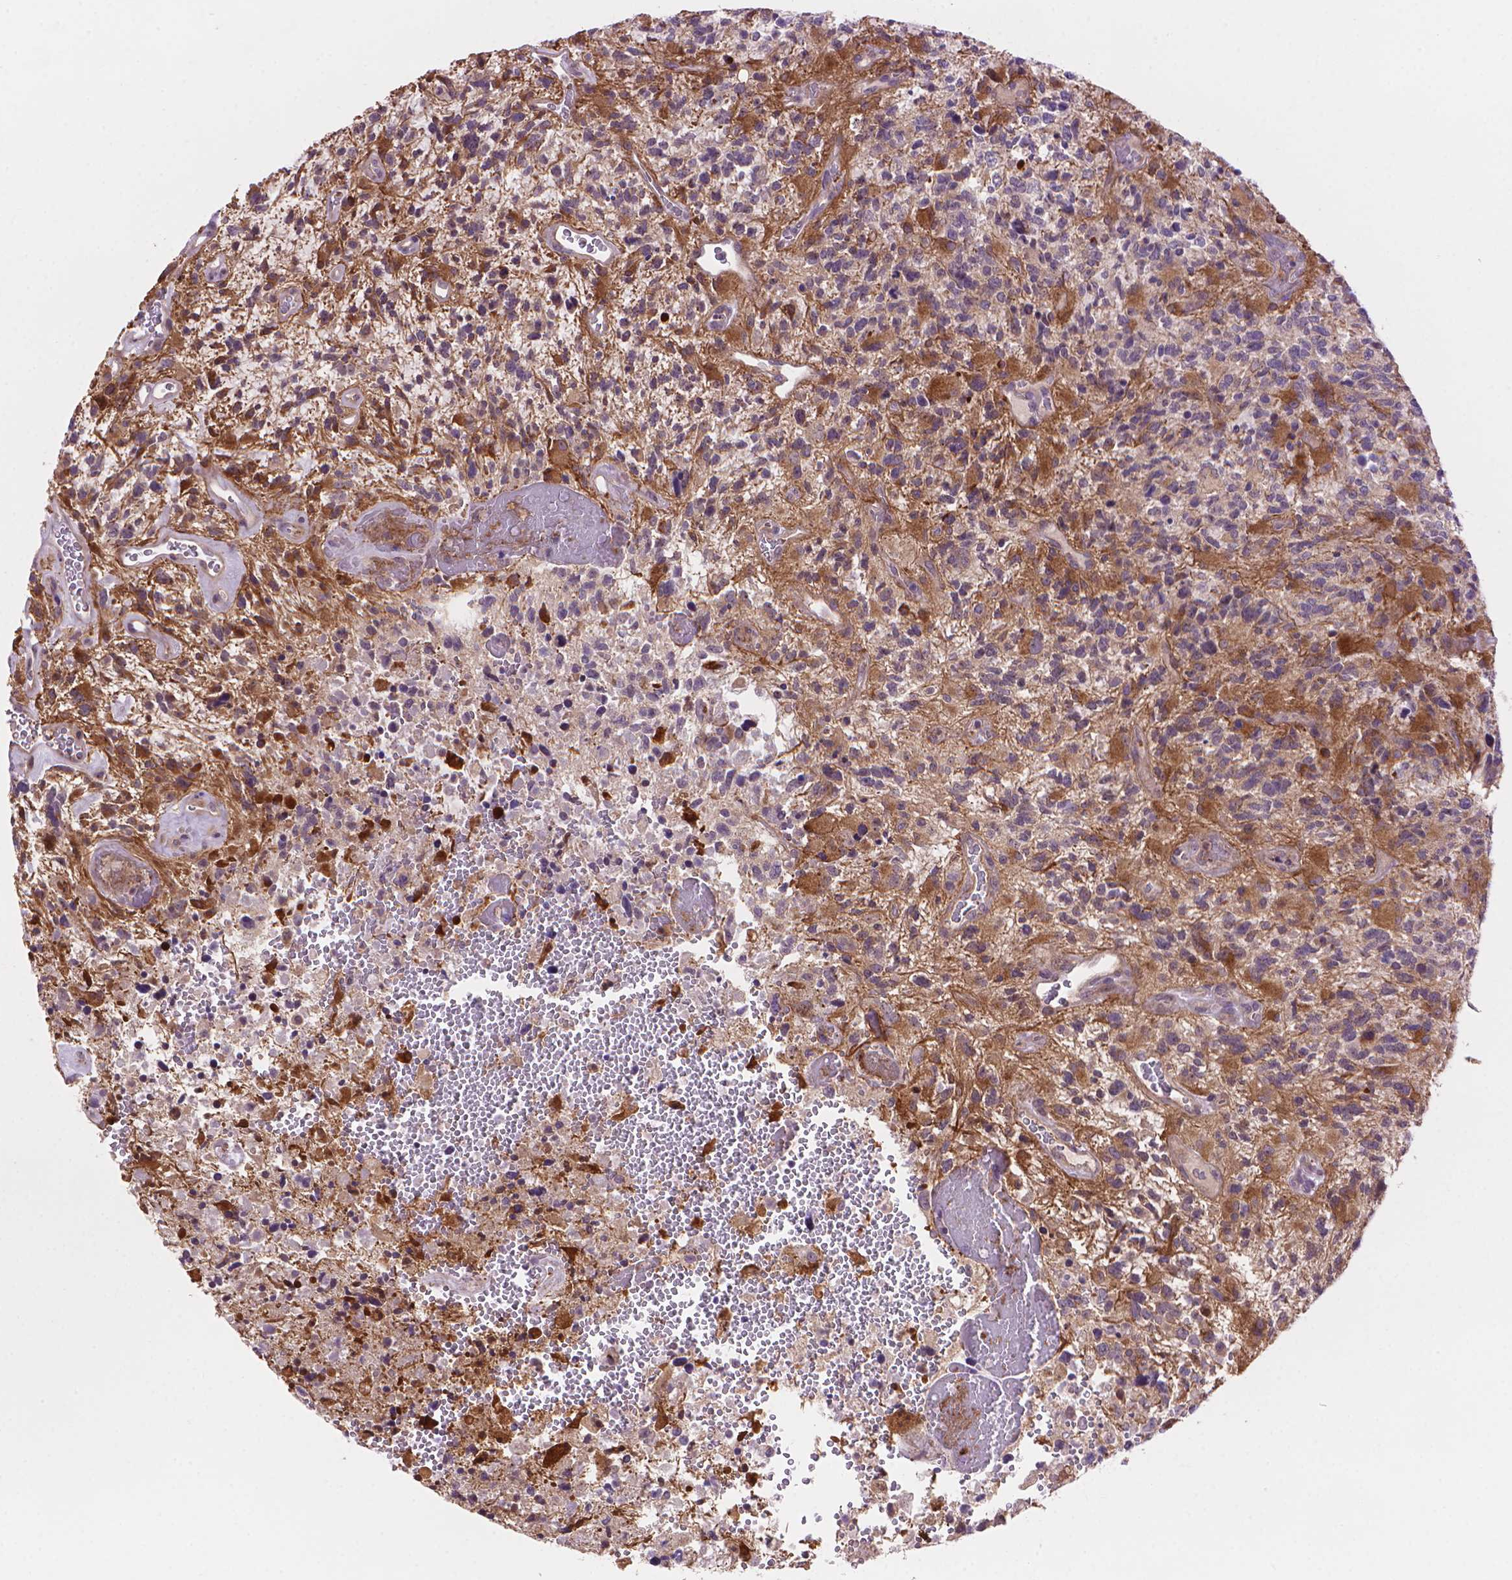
{"staining": {"intensity": "moderate", "quantity": "<25%", "location": "cytoplasmic/membranous"}, "tissue": "glioma", "cell_type": "Tumor cells", "image_type": "cancer", "snomed": [{"axis": "morphology", "description": "Glioma, malignant, High grade"}, {"axis": "topography", "description": "Brain"}], "caption": "A brown stain labels moderate cytoplasmic/membranous expression of a protein in malignant high-grade glioma tumor cells. (Stains: DAB in brown, nuclei in blue, Microscopy: brightfield microscopy at high magnification).", "gene": "AMMECR1", "patient": {"sex": "female", "age": 71}}